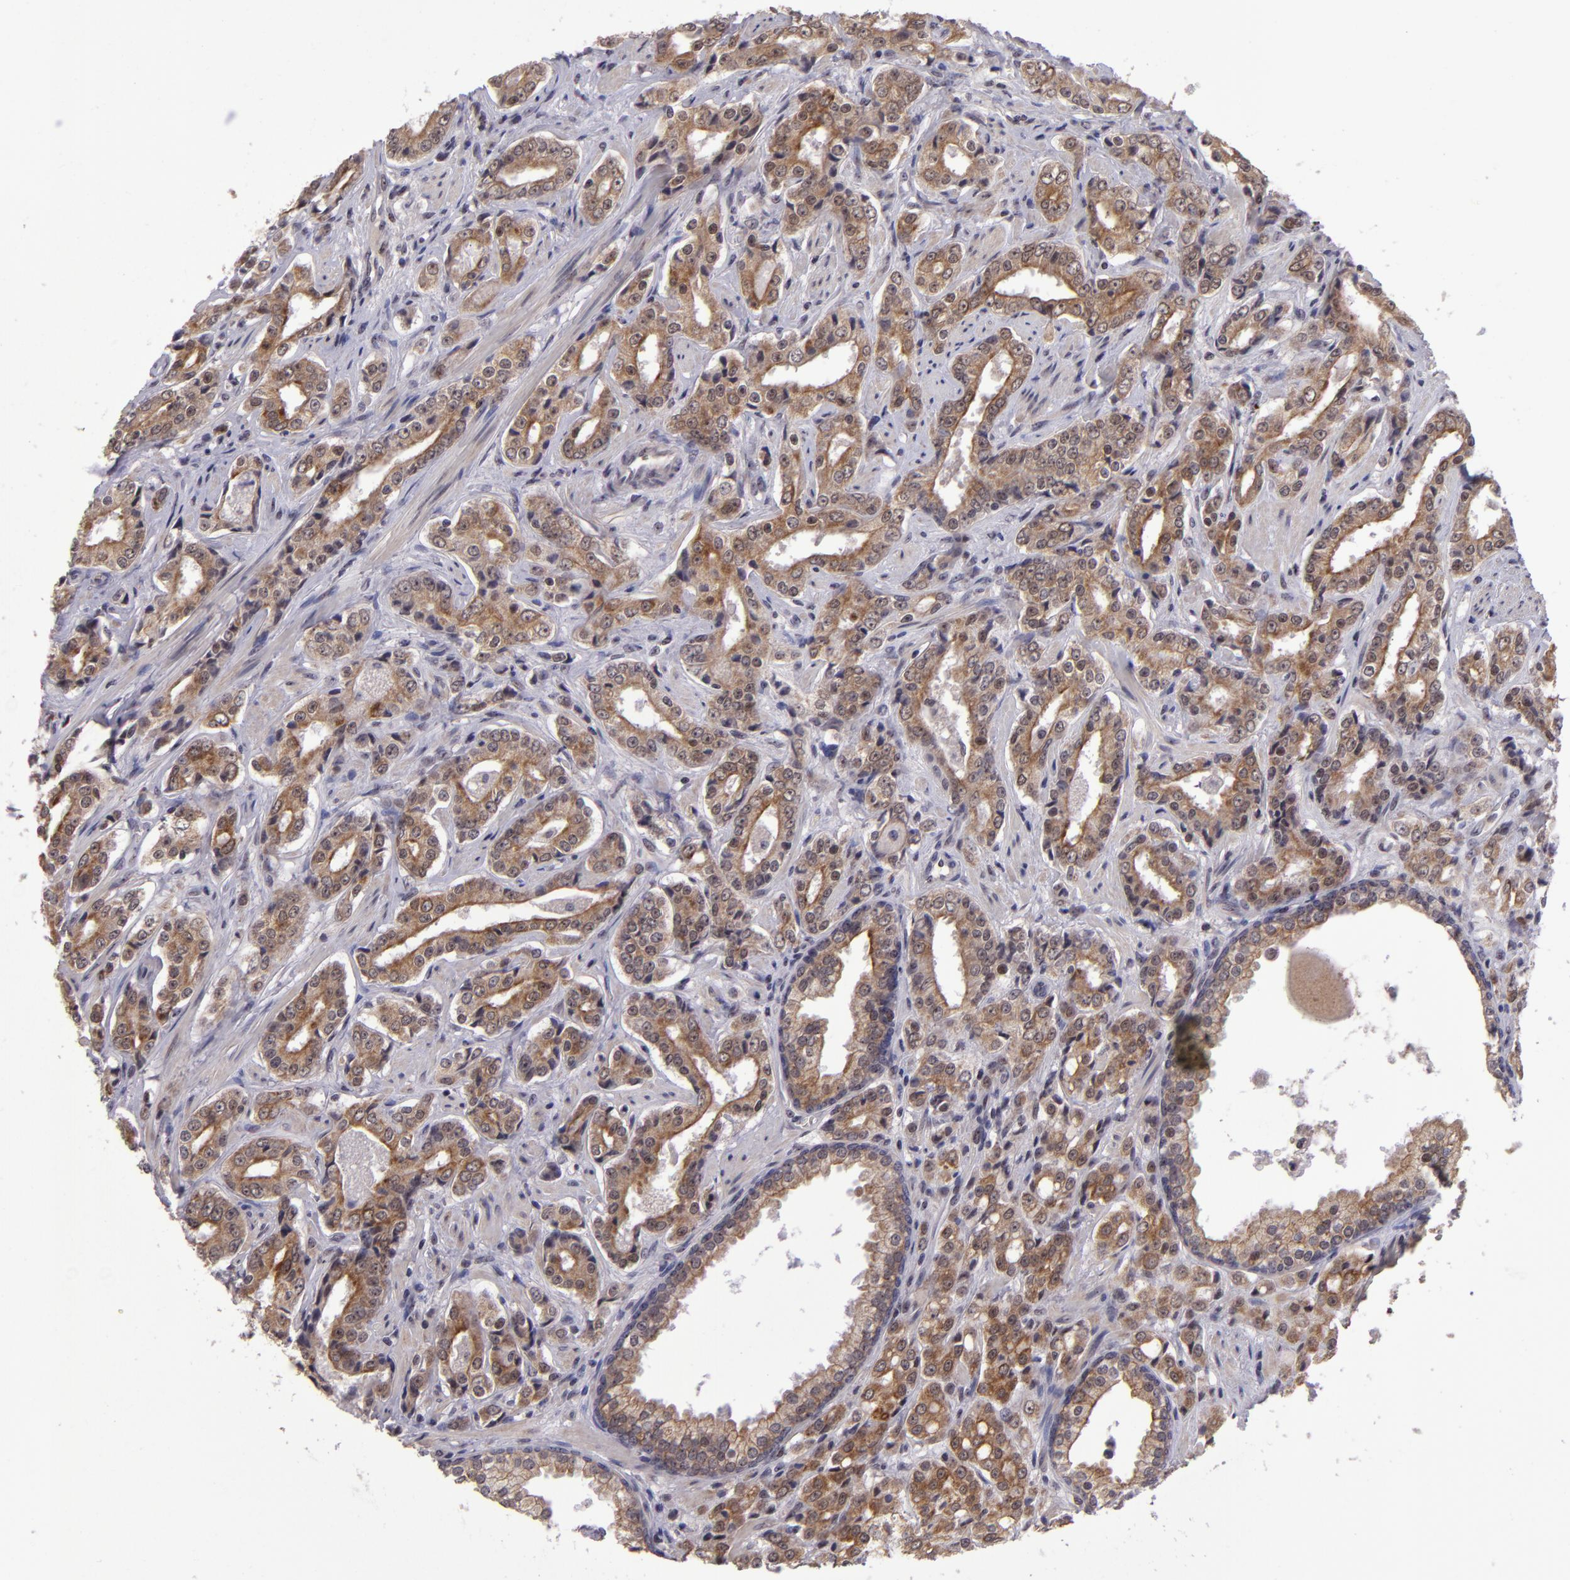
{"staining": {"intensity": "moderate", "quantity": ">75%", "location": "cytoplasmic/membranous"}, "tissue": "prostate cancer", "cell_type": "Tumor cells", "image_type": "cancer", "snomed": [{"axis": "morphology", "description": "Adenocarcinoma, Medium grade"}, {"axis": "topography", "description": "Prostate"}], "caption": "High-power microscopy captured an IHC histopathology image of prostate medium-grade adenocarcinoma, revealing moderate cytoplasmic/membranous staining in about >75% of tumor cells. (DAB (3,3'-diaminobenzidine) IHC with brightfield microscopy, high magnification).", "gene": "PCNX4", "patient": {"sex": "male", "age": 60}}